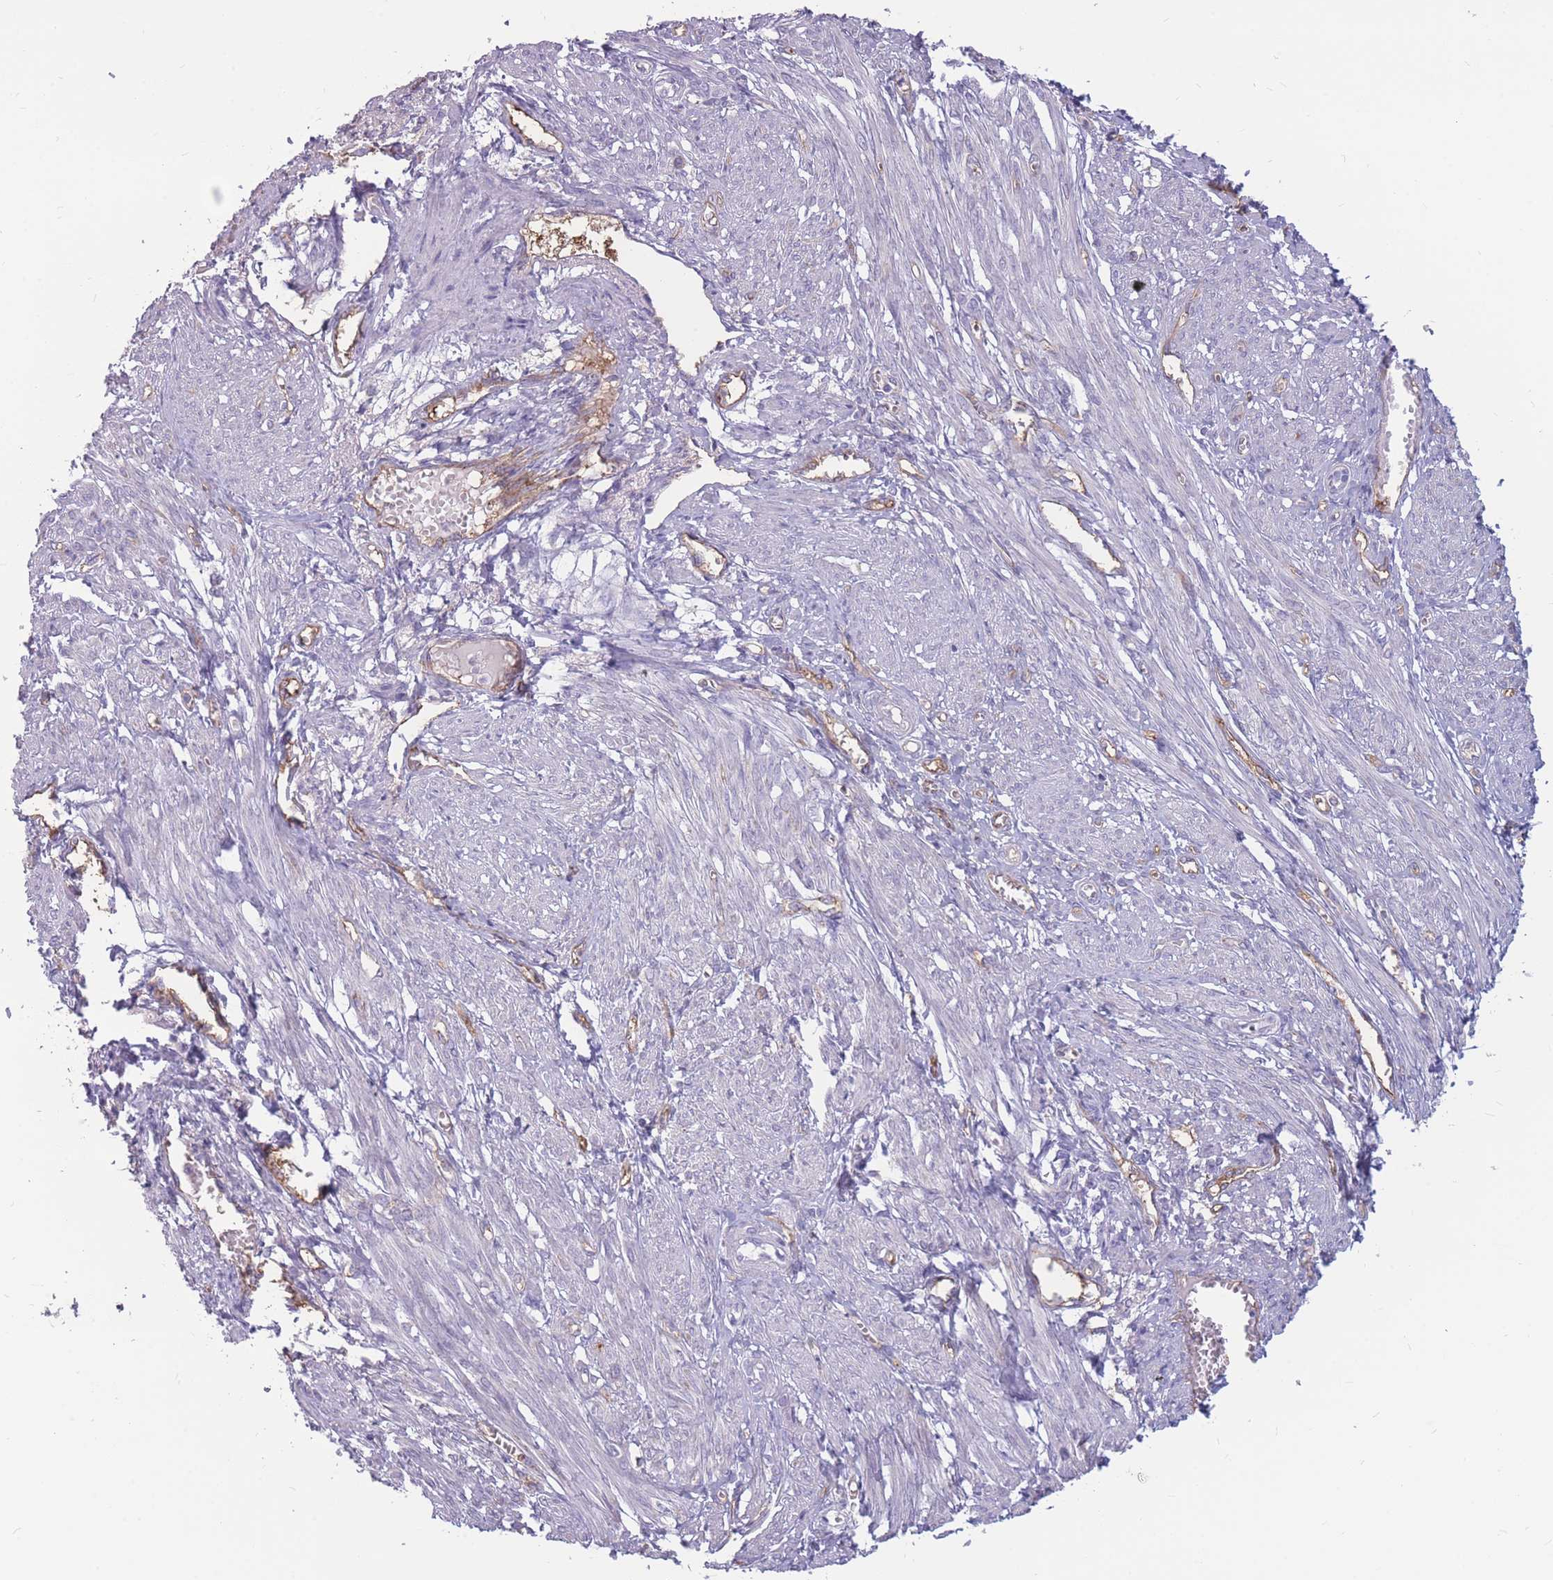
{"staining": {"intensity": "negative", "quantity": "none", "location": "none"}, "tissue": "smooth muscle", "cell_type": "Smooth muscle cells", "image_type": "normal", "snomed": [{"axis": "morphology", "description": "Normal tissue, NOS"}, {"axis": "topography", "description": "Smooth muscle"}], "caption": "Immunohistochemistry histopathology image of normal human smooth muscle stained for a protein (brown), which exhibits no positivity in smooth muscle cells. (DAB (3,3'-diaminobenzidine) immunohistochemistry (IHC) visualized using brightfield microscopy, high magnification).", "gene": "GNA11", "patient": {"sex": "female", "age": 39}}